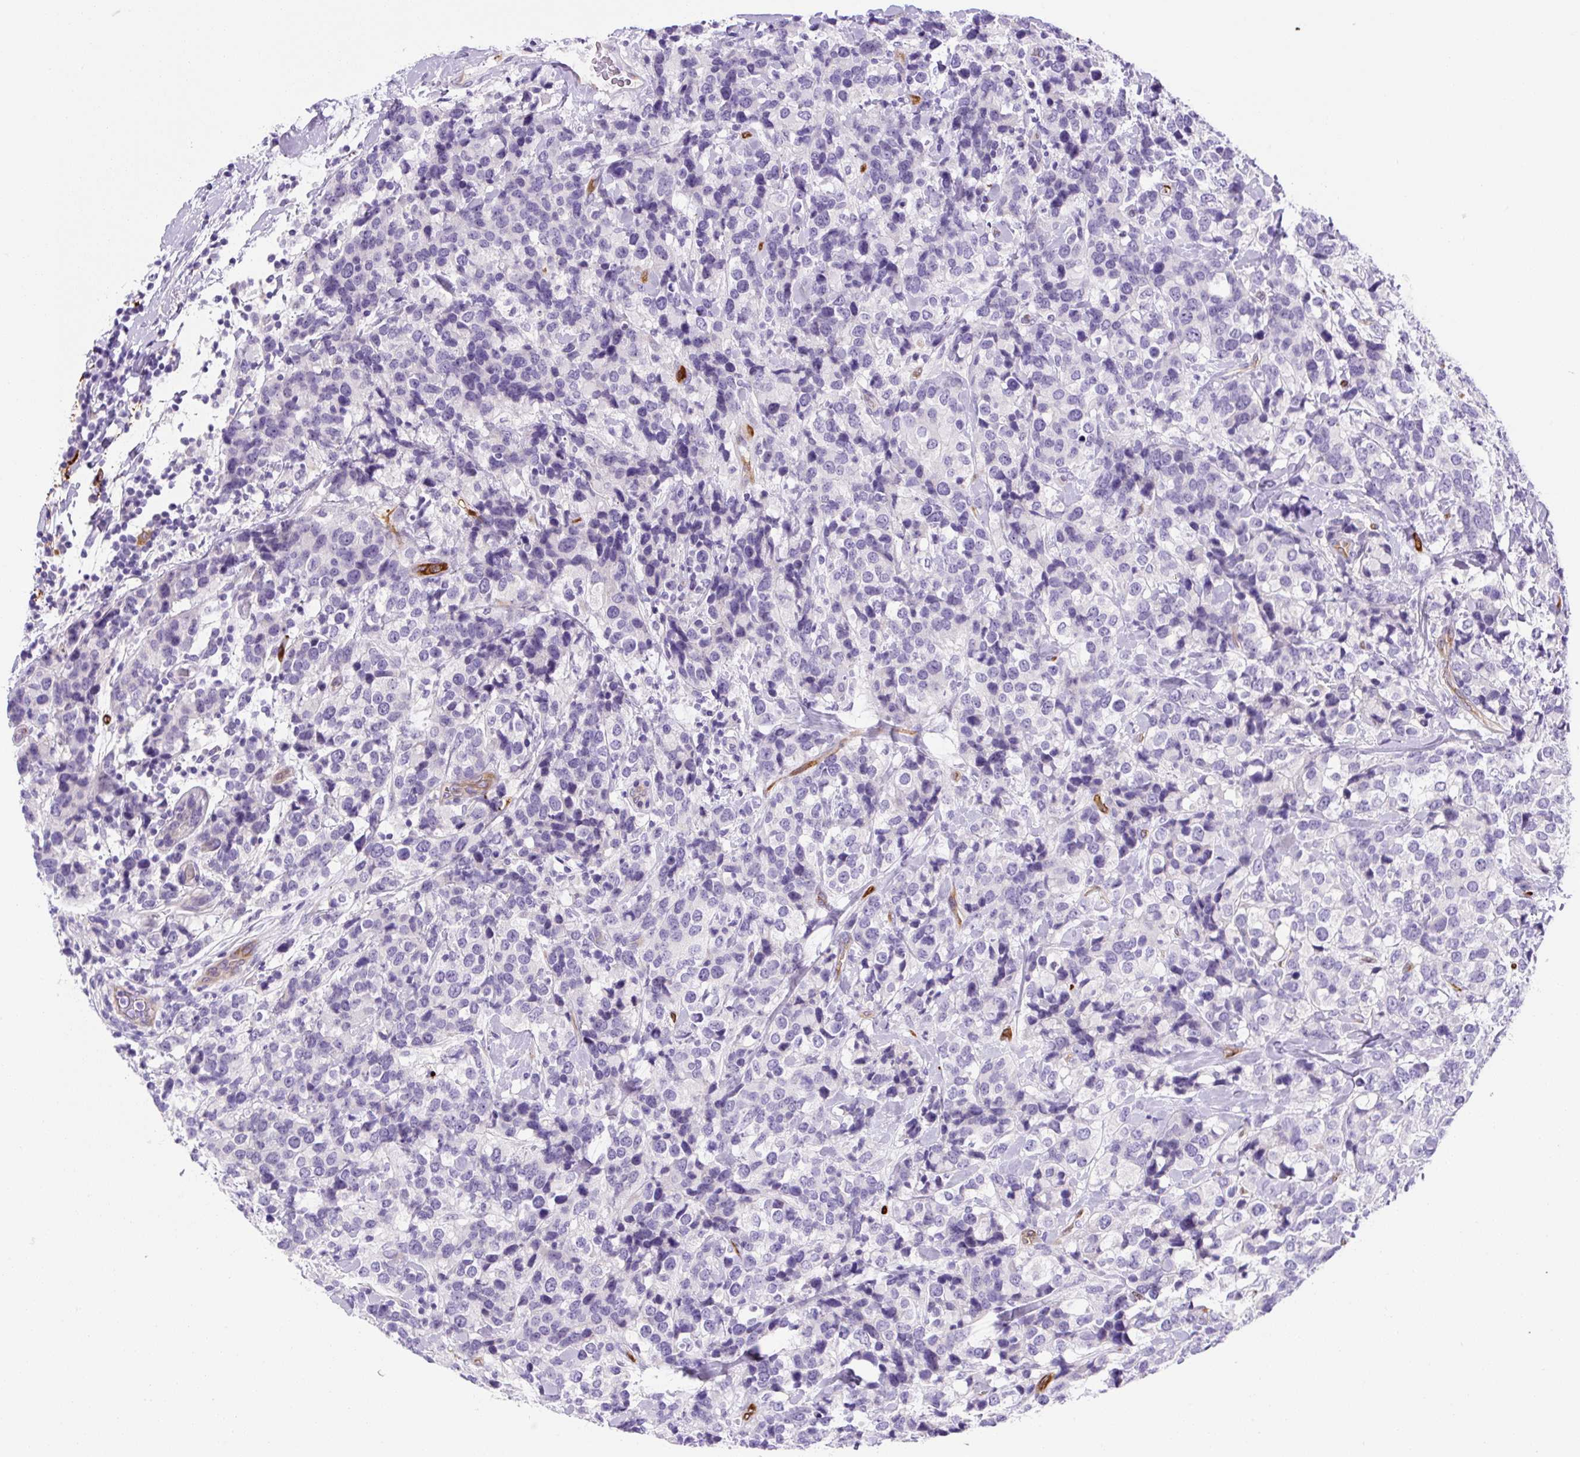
{"staining": {"intensity": "negative", "quantity": "none", "location": "none"}, "tissue": "breast cancer", "cell_type": "Tumor cells", "image_type": "cancer", "snomed": [{"axis": "morphology", "description": "Lobular carcinoma"}, {"axis": "topography", "description": "Breast"}], "caption": "Immunohistochemistry (IHC) micrograph of neoplastic tissue: human breast cancer (lobular carcinoma) stained with DAB (3,3'-diaminobenzidine) shows no significant protein staining in tumor cells.", "gene": "ASB4", "patient": {"sex": "female", "age": 59}}